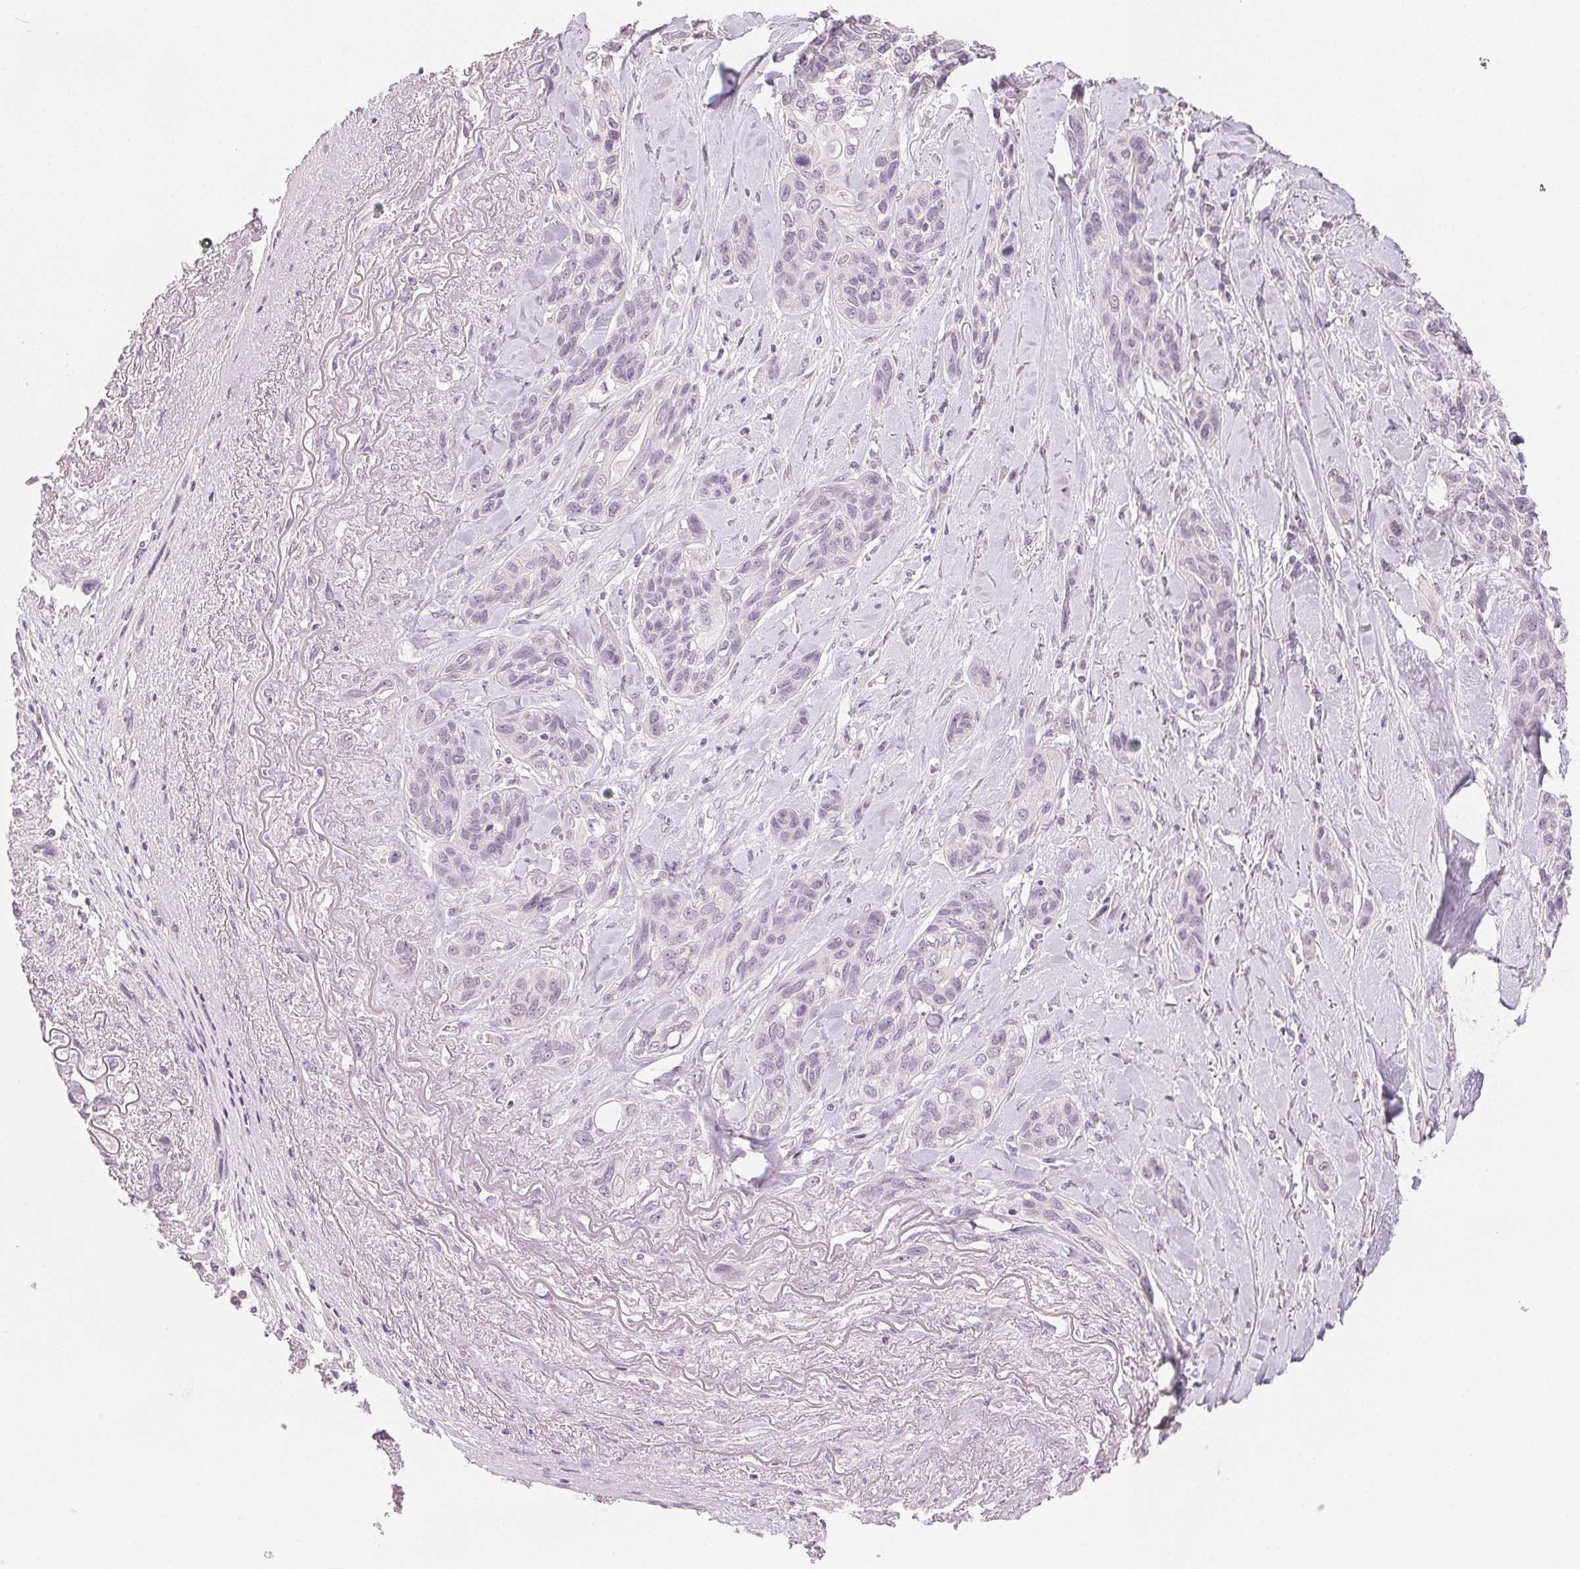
{"staining": {"intensity": "negative", "quantity": "none", "location": "none"}, "tissue": "lung cancer", "cell_type": "Tumor cells", "image_type": "cancer", "snomed": [{"axis": "morphology", "description": "Squamous cell carcinoma, NOS"}, {"axis": "topography", "description": "Lung"}], "caption": "IHC micrograph of human lung squamous cell carcinoma stained for a protein (brown), which displays no expression in tumor cells. (DAB immunohistochemistry visualized using brightfield microscopy, high magnification).", "gene": "SLC27A5", "patient": {"sex": "female", "age": 70}}